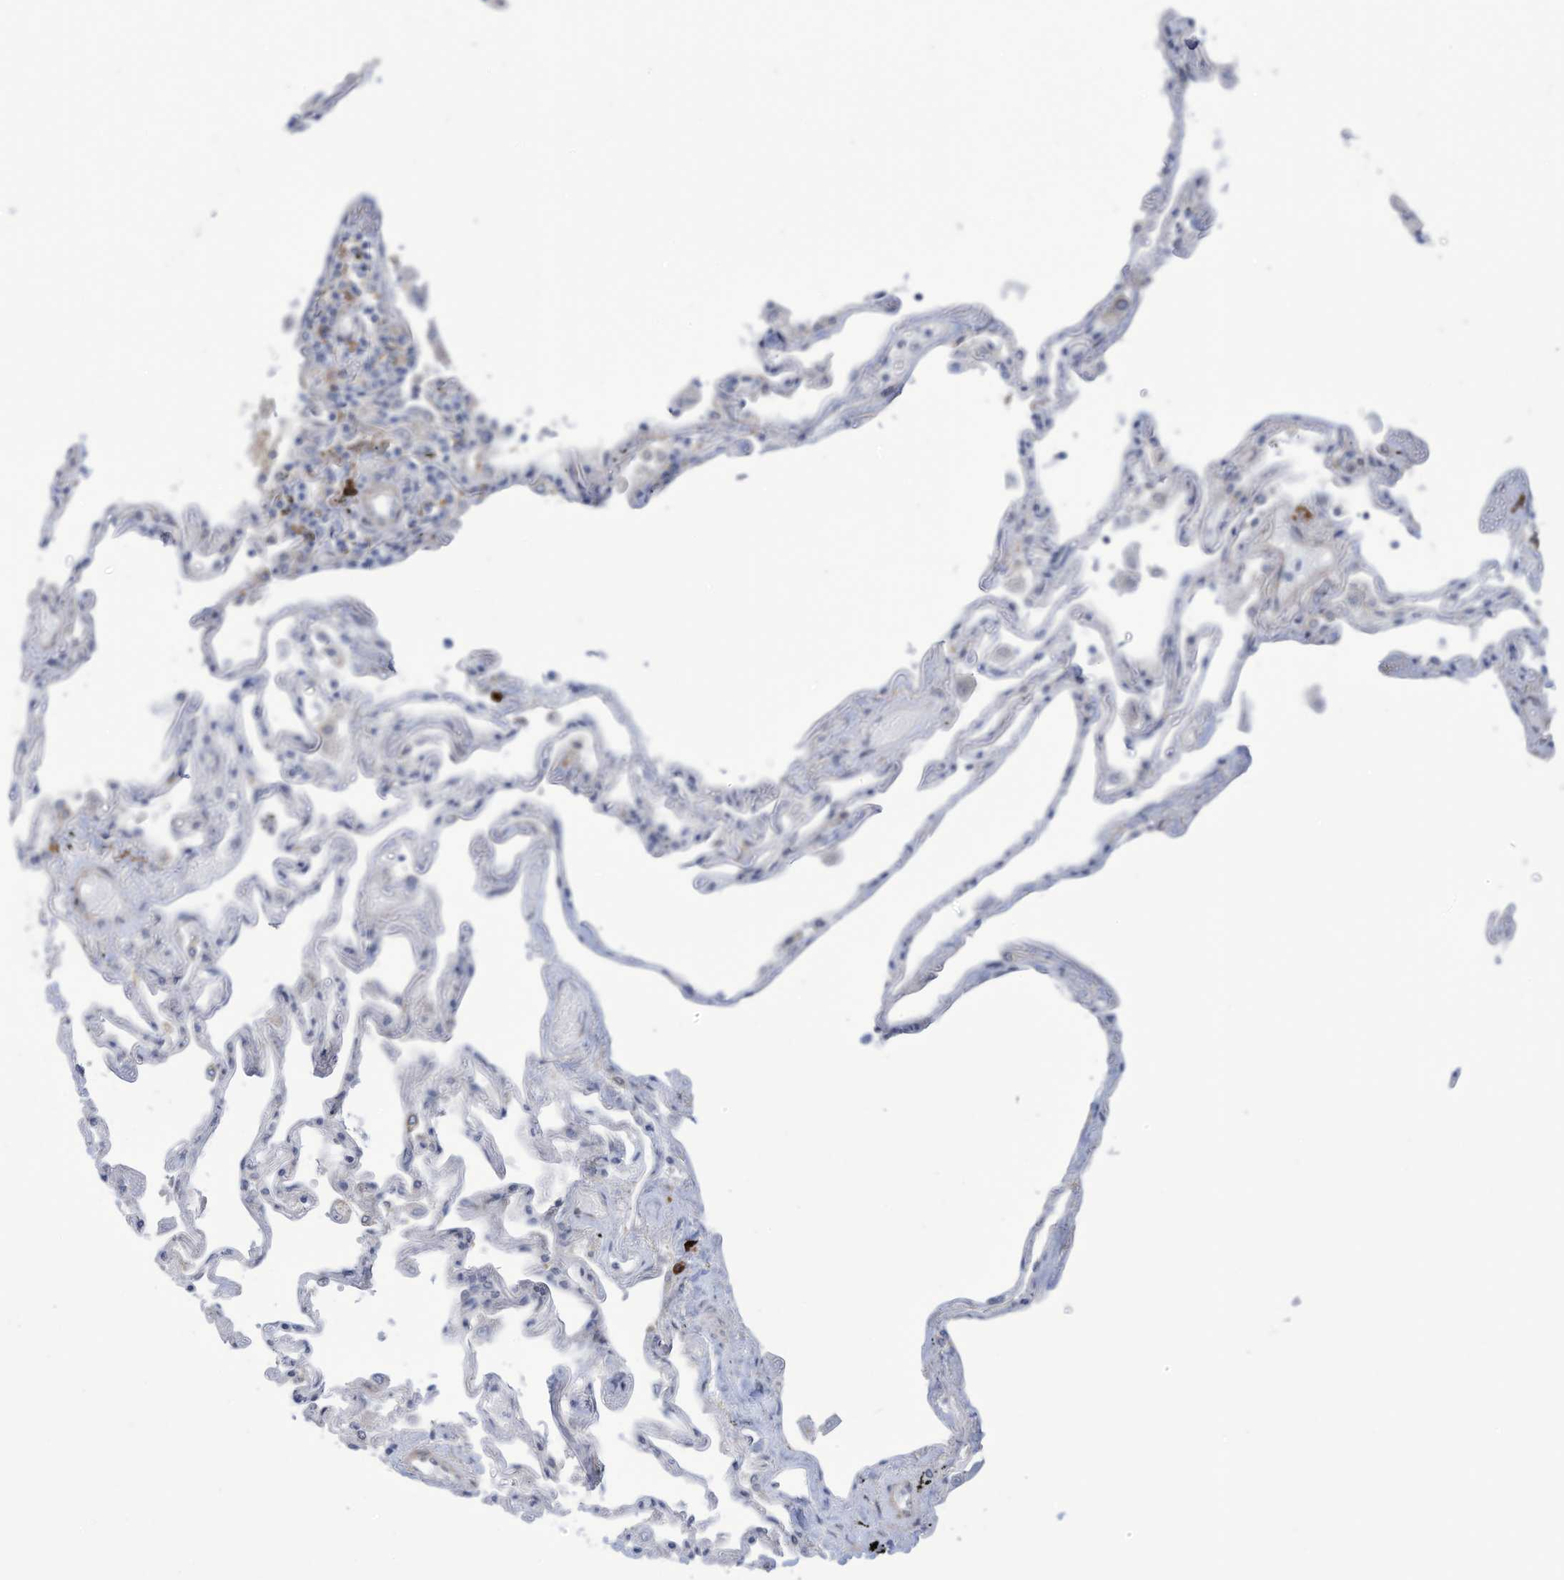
{"staining": {"intensity": "negative", "quantity": "none", "location": "none"}, "tissue": "lung", "cell_type": "Alveolar cells", "image_type": "normal", "snomed": [{"axis": "morphology", "description": "Normal tissue, NOS"}, {"axis": "topography", "description": "Lung"}], "caption": "DAB immunohistochemical staining of normal lung exhibits no significant expression in alveolar cells. Brightfield microscopy of immunohistochemistry stained with DAB (3,3'-diaminobenzidine) (brown) and hematoxylin (blue), captured at high magnification.", "gene": "ZNF292", "patient": {"sex": "female", "age": 67}}